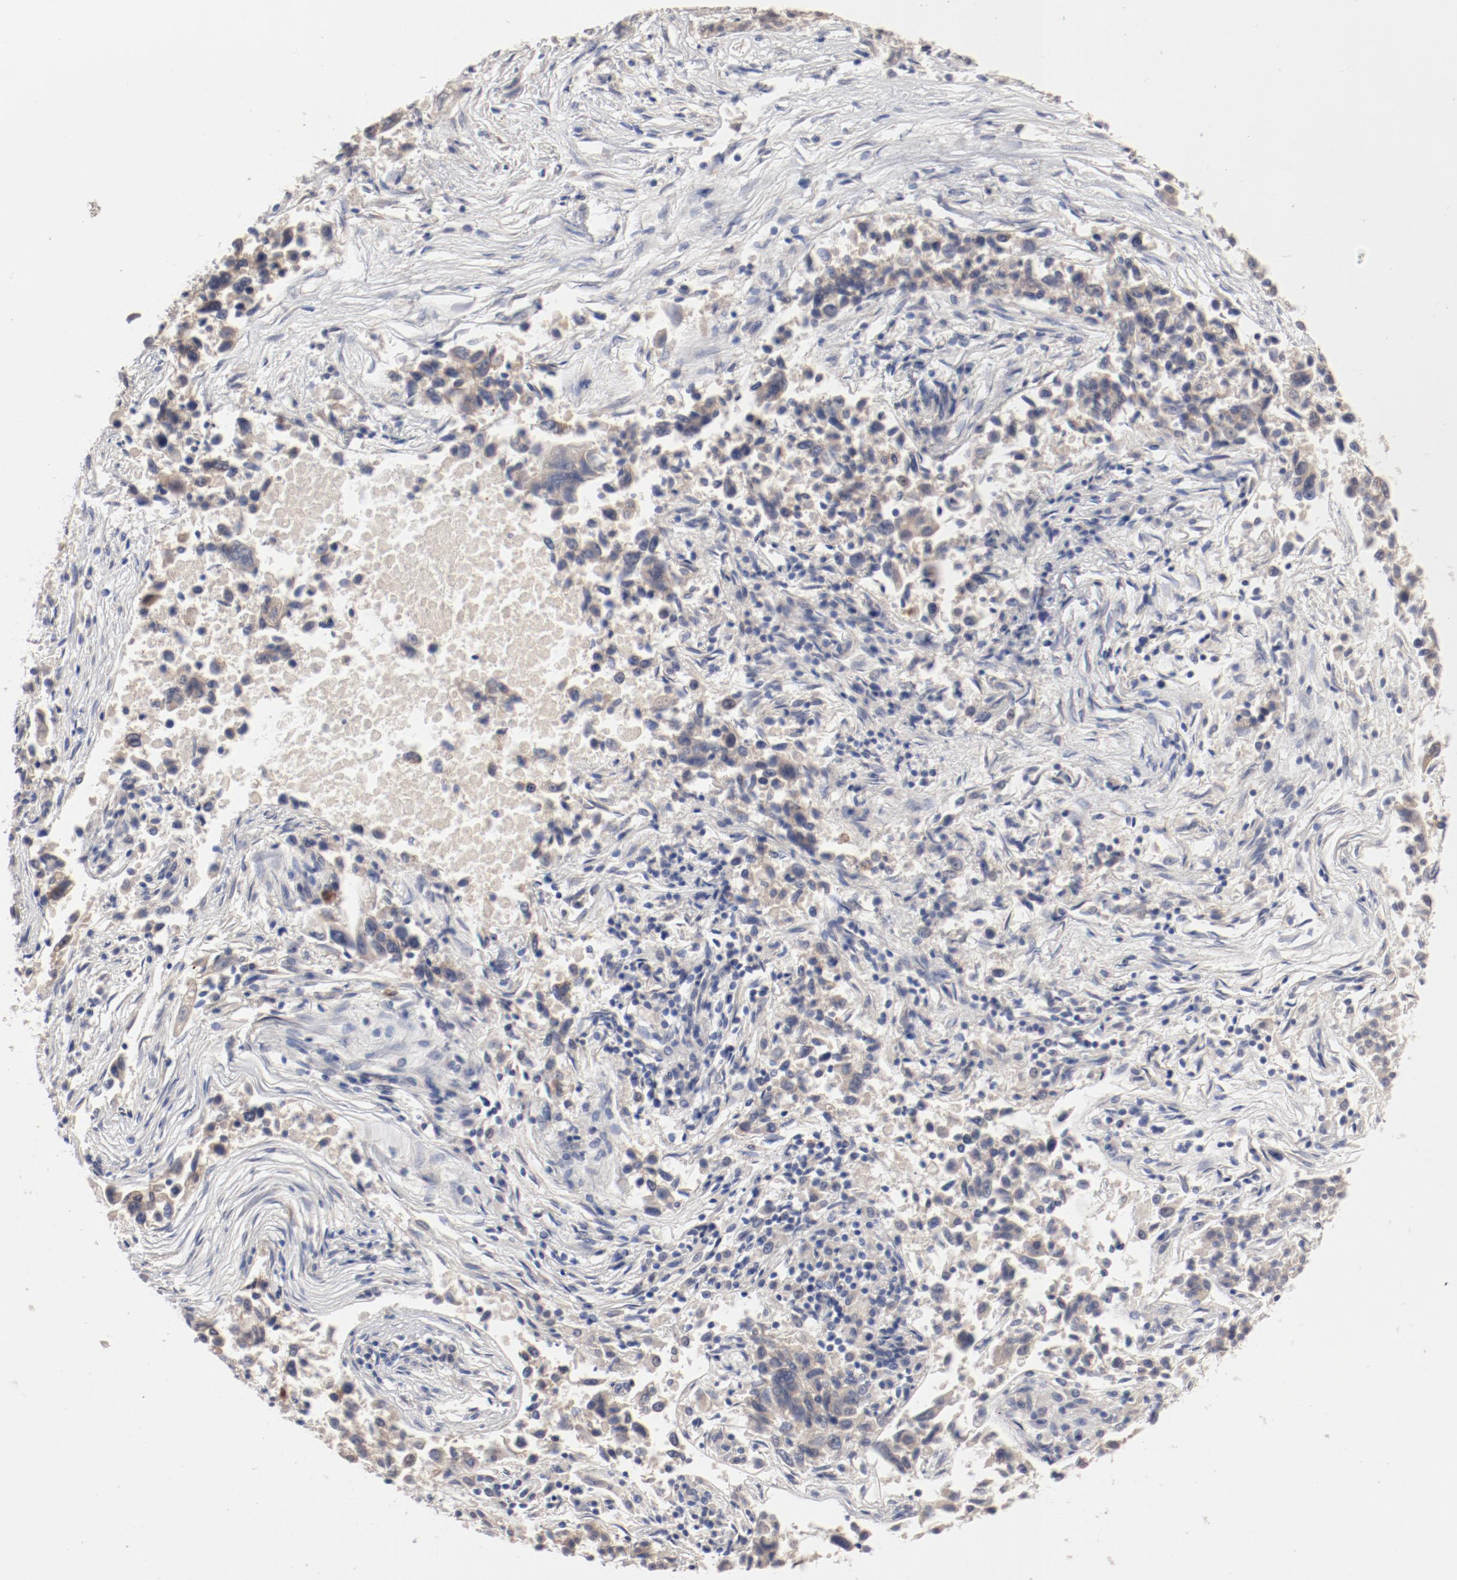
{"staining": {"intensity": "weak", "quantity": ">75%", "location": "cytoplasmic/membranous"}, "tissue": "lung cancer", "cell_type": "Tumor cells", "image_type": "cancer", "snomed": [{"axis": "morphology", "description": "Adenocarcinoma, NOS"}, {"axis": "topography", "description": "Lung"}], "caption": "A low amount of weak cytoplasmic/membranous expression is identified in approximately >75% of tumor cells in adenocarcinoma (lung) tissue.", "gene": "AK7", "patient": {"sex": "male", "age": 84}}